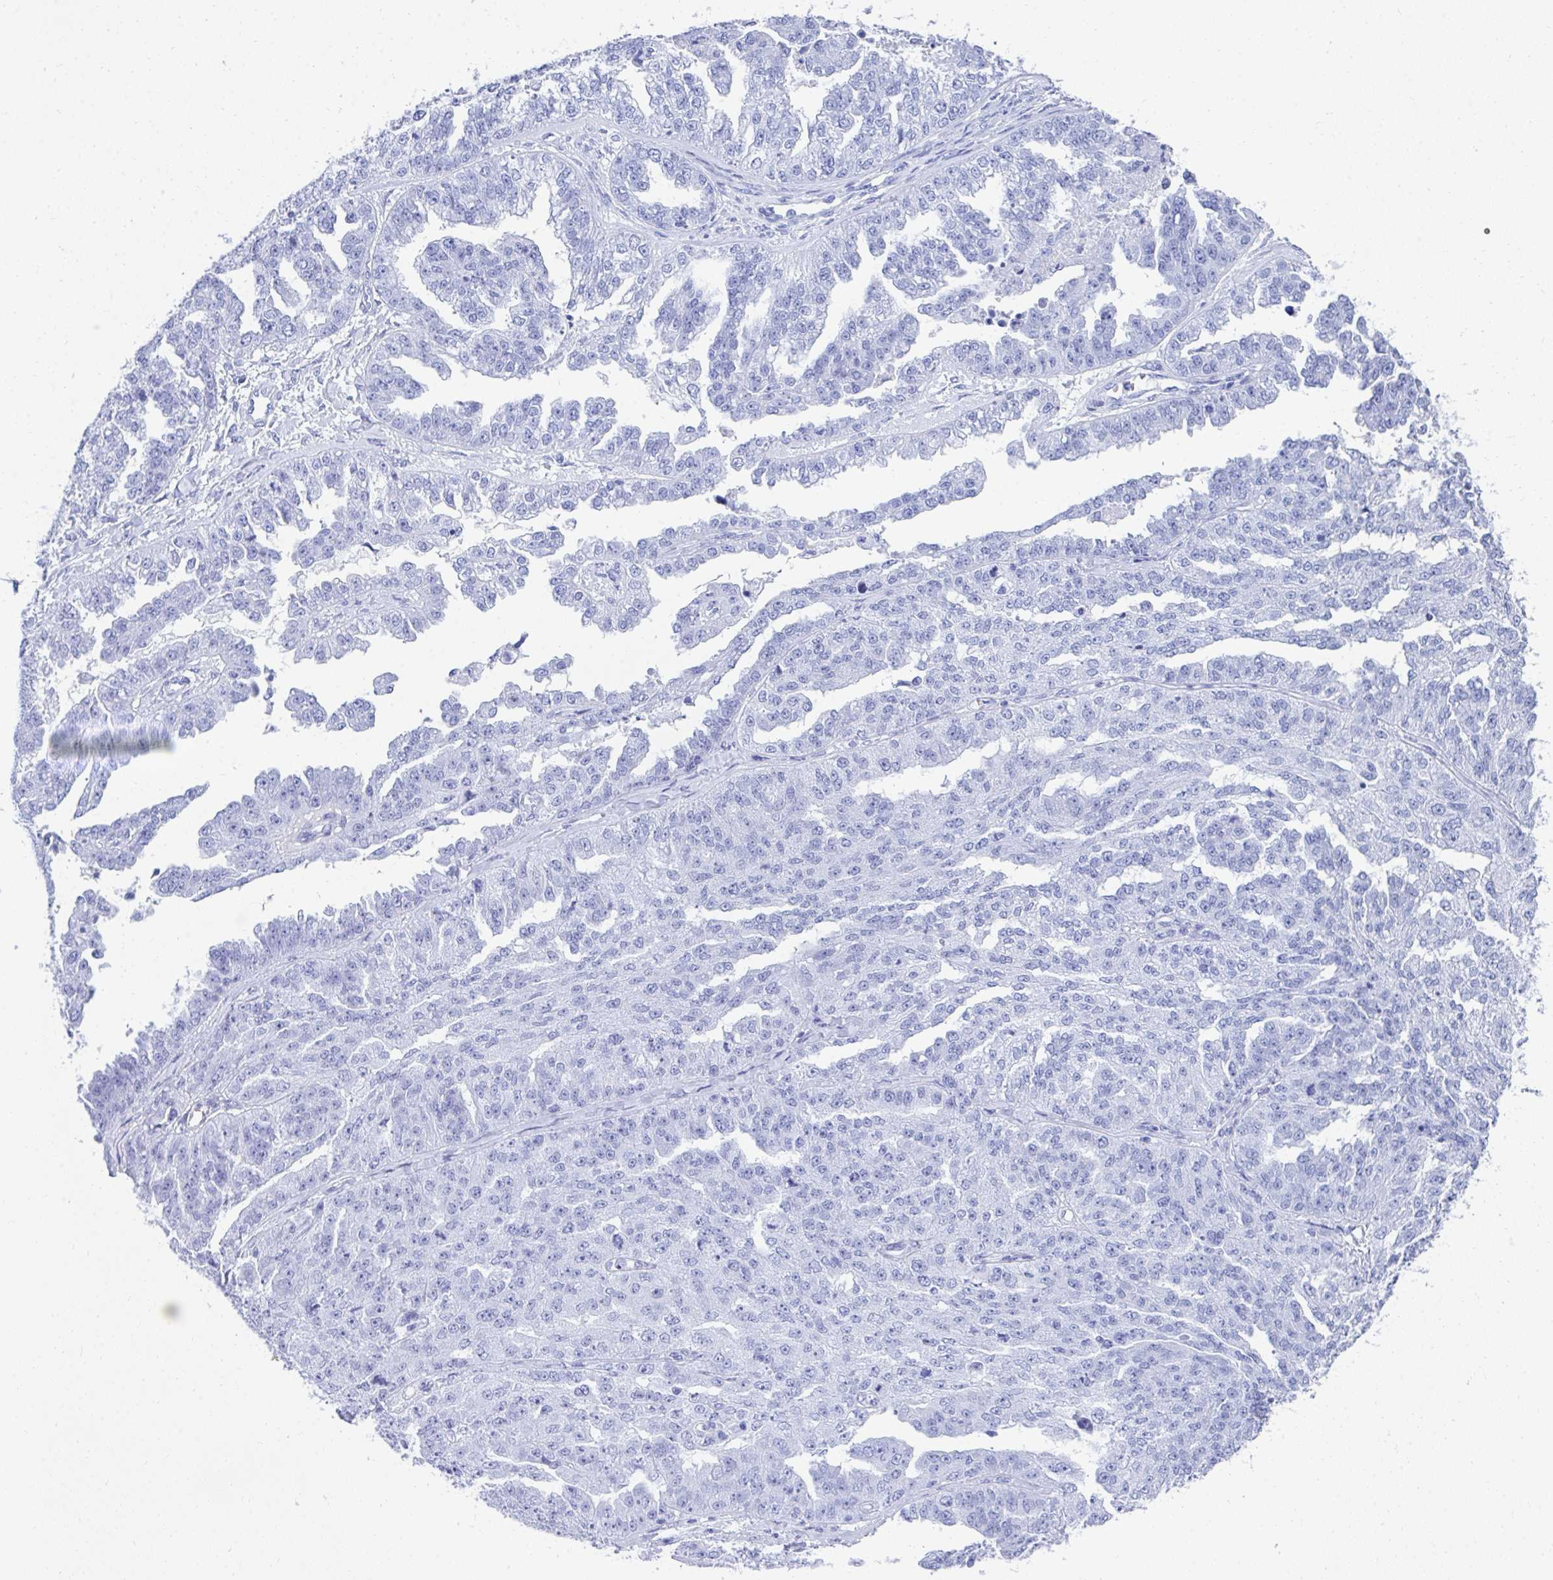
{"staining": {"intensity": "negative", "quantity": "none", "location": "none"}, "tissue": "ovarian cancer", "cell_type": "Tumor cells", "image_type": "cancer", "snomed": [{"axis": "morphology", "description": "Cystadenocarcinoma, serous, NOS"}, {"axis": "topography", "description": "Ovary"}], "caption": "A high-resolution image shows IHC staining of ovarian cancer (serous cystadenocarcinoma), which demonstrates no significant expression in tumor cells. Nuclei are stained in blue.", "gene": "CD7", "patient": {"sex": "female", "age": 58}}